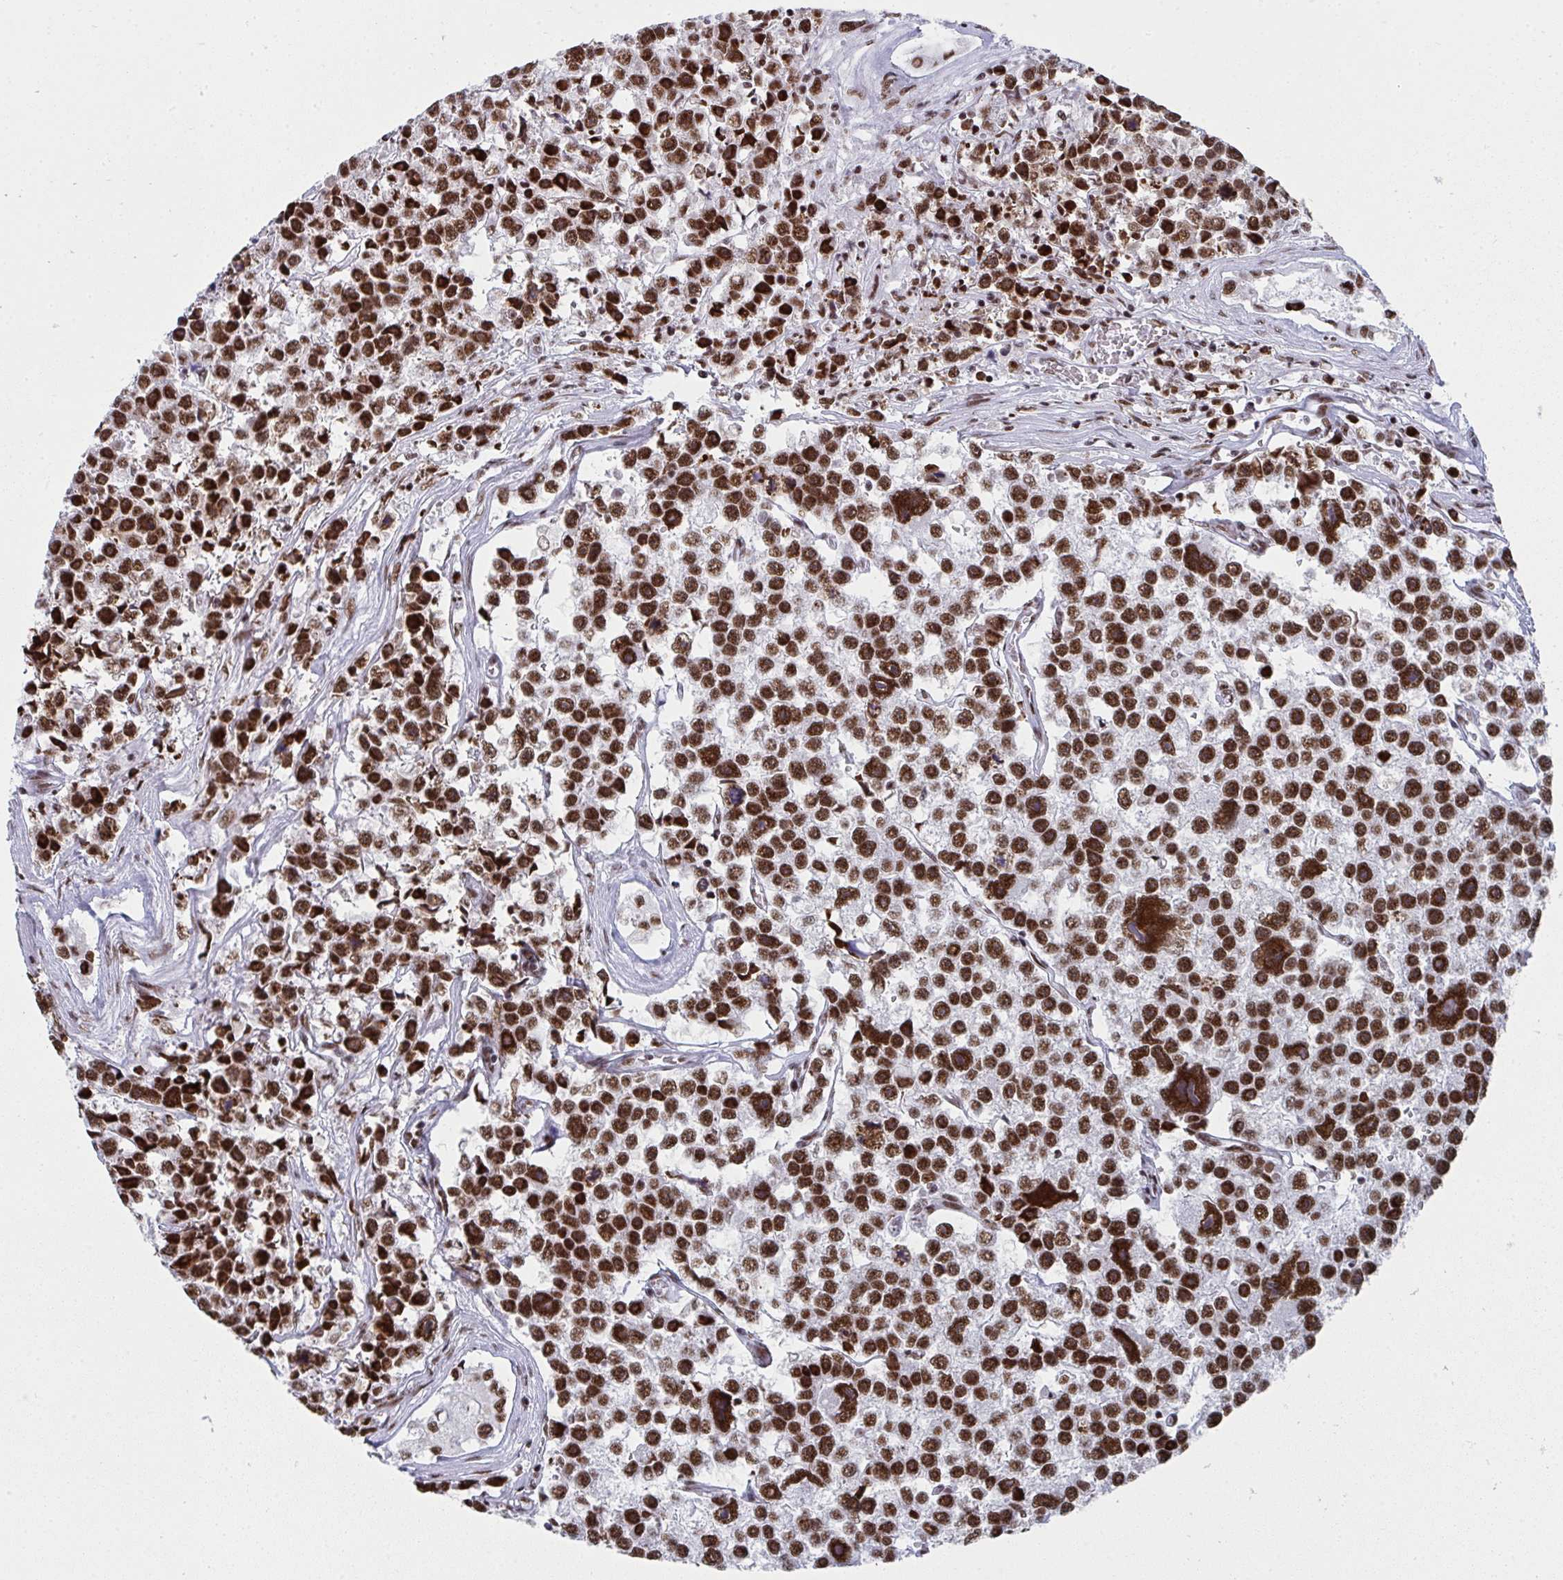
{"staining": {"intensity": "strong", "quantity": ">75%", "location": "nuclear"}, "tissue": "testis cancer", "cell_type": "Tumor cells", "image_type": "cancer", "snomed": [{"axis": "morphology", "description": "Seminoma, NOS"}, {"axis": "topography", "description": "Testis"}], "caption": "This image displays immunohistochemistry staining of human testis cancer (seminoma), with high strong nuclear expression in approximately >75% of tumor cells.", "gene": "SNRNP70", "patient": {"sex": "male", "age": 26}}